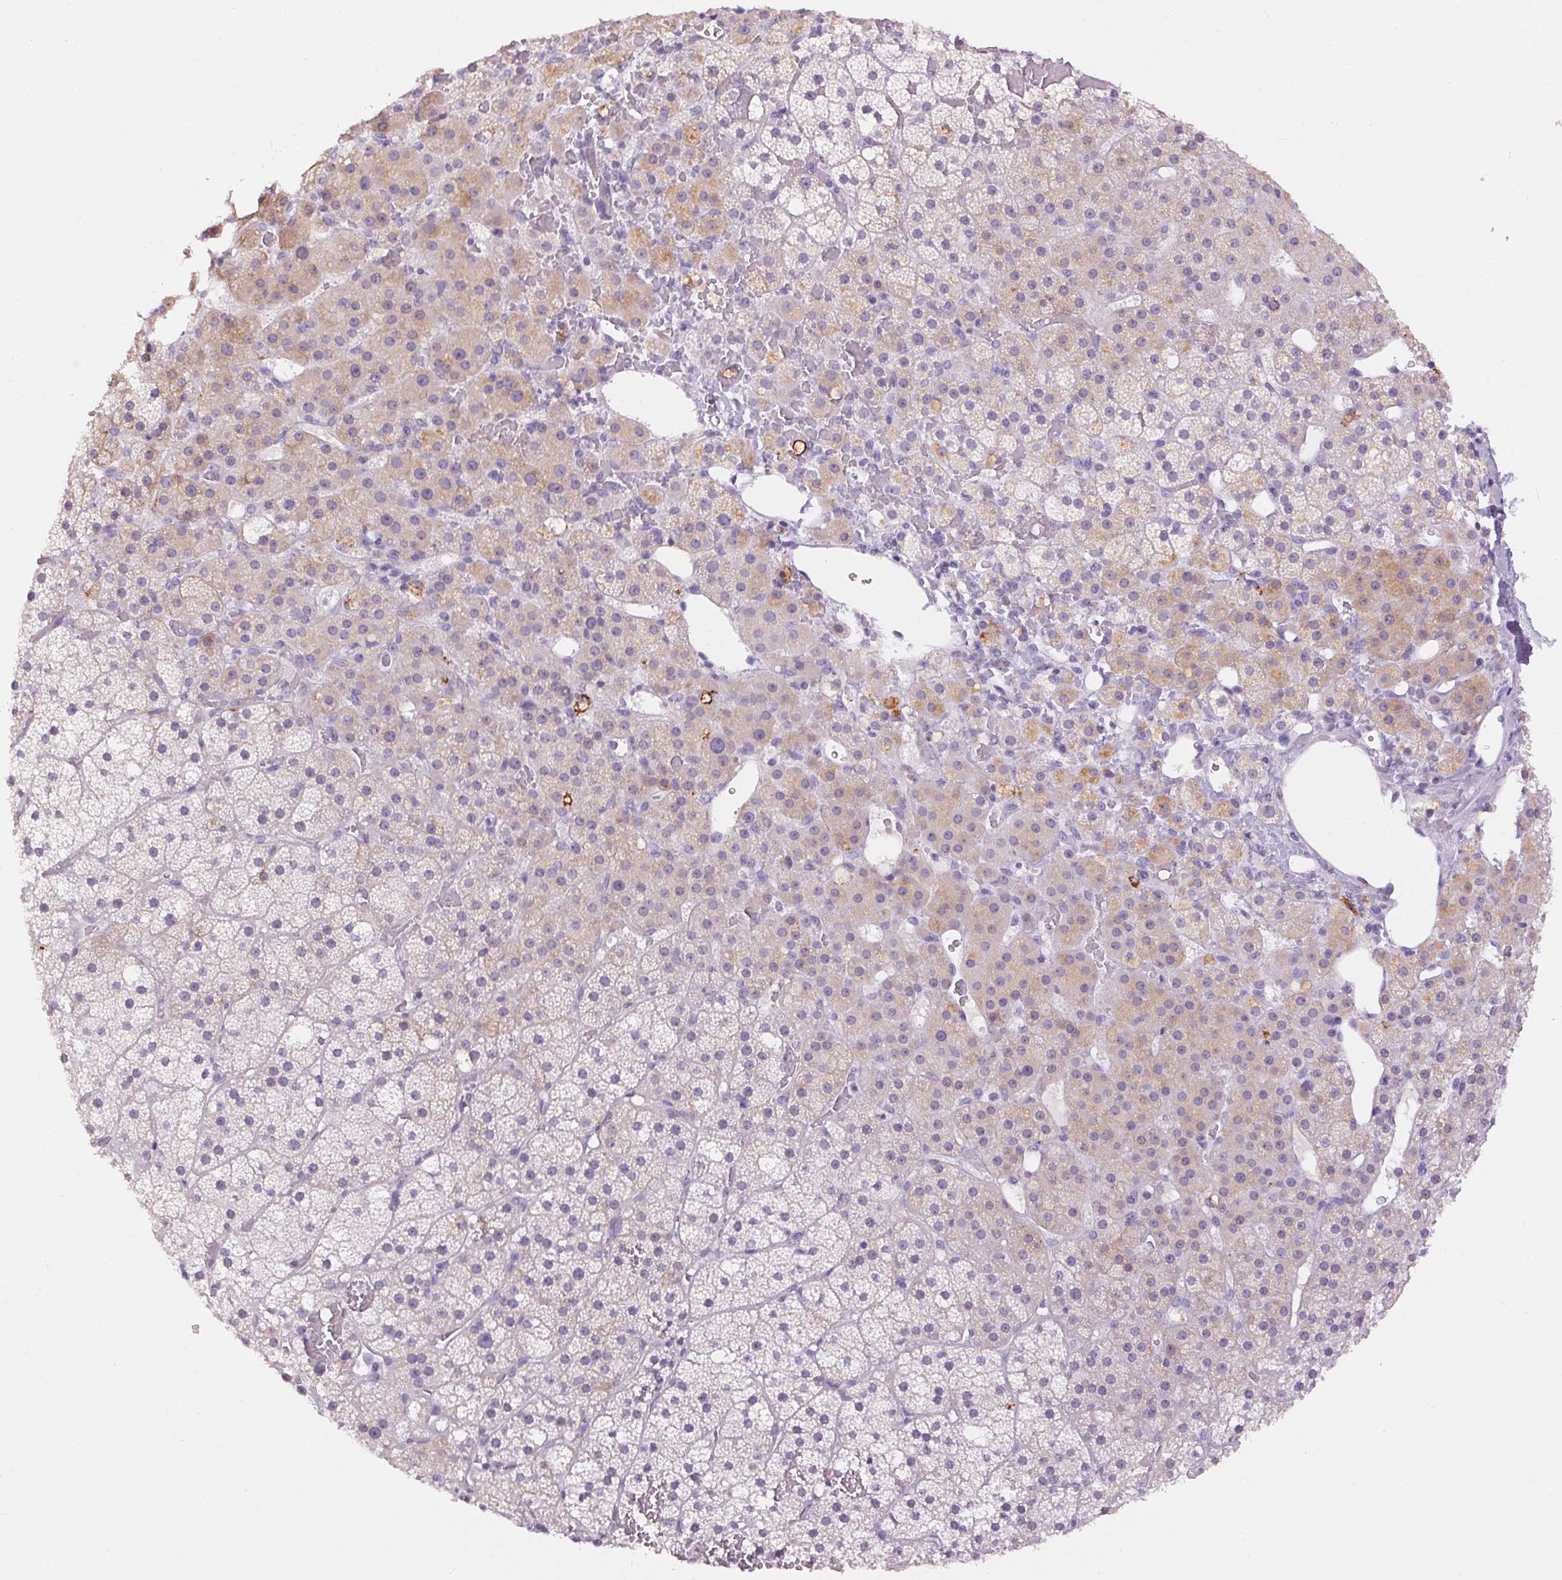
{"staining": {"intensity": "weak", "quantity": "<25%", "location": "cytoplasmic/membranous"}, "tissue": "adrenal gland", "cell_type": "Glandular cells", "image_type": "normal", "snomed": [{"axis": "morphology", "description": "Normal tissue, NOS"}, {"axis": "topography", "description": "Adrenal gland"}], "caption": "The micrograph exhibits no significant staining in glandular cells of adrenal gland.", "gene": "PNLIPRP3", "patient": {"sex": "male", "age": 53}}